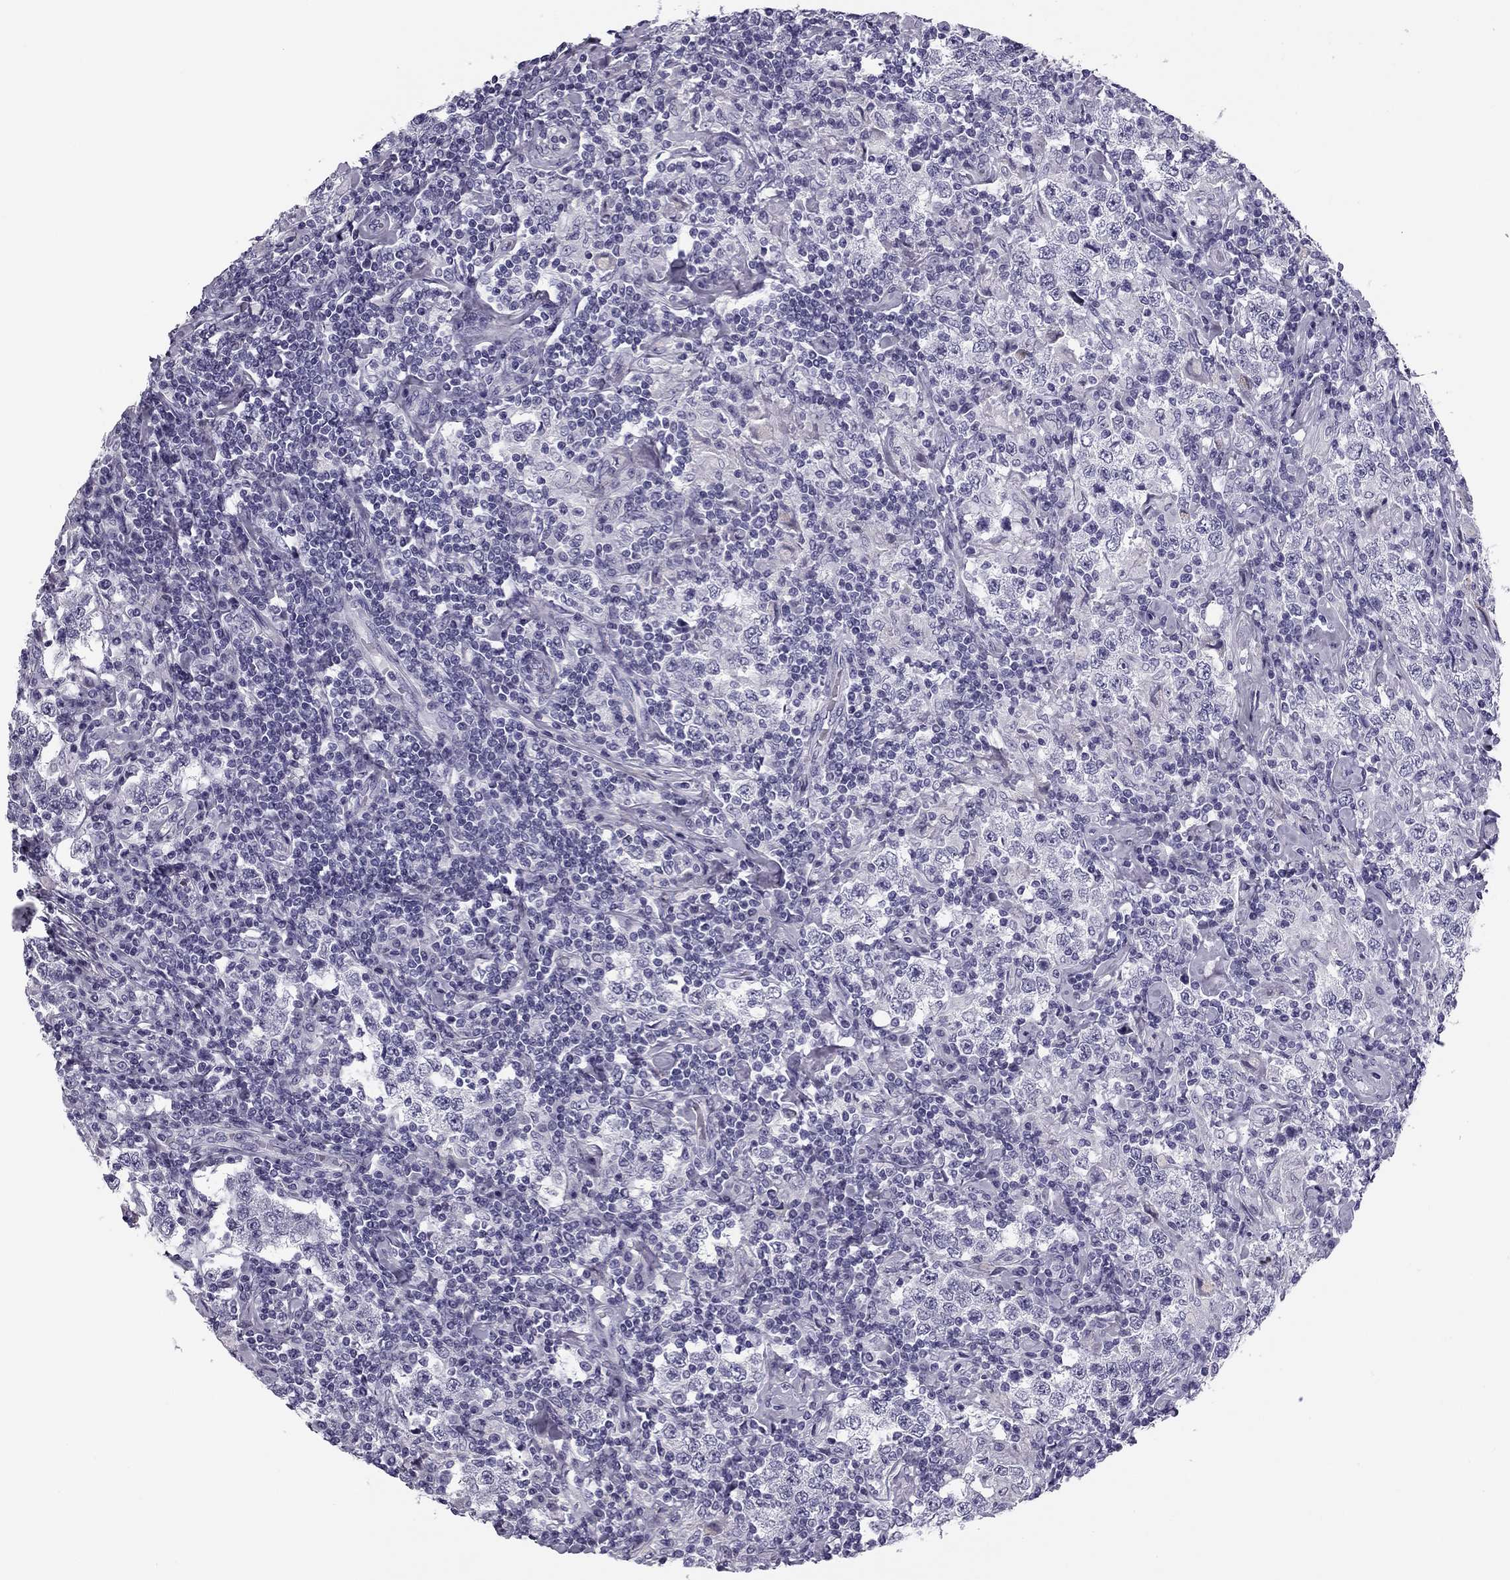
{"staining": {"intensity": "negative", "quantity": "none", "location": "none"}, "tissue": "testis cancer", "cell_type": "Tumor cells", "image_type": "cancer", "snomed": [{"axis": "morphology", "description": "Seminoma, NOS"}, {"axis": "morphology", "description": "Carcinoma, Embryonal, NOS"}, {"axis": "topography", "description": "Testis"}], "caption": "Human testis seminoma stained for a protein using IHC displays no expression in tumor cells.", "gene": "MC5R", "patient": {"sex": "male", "age": 41}}